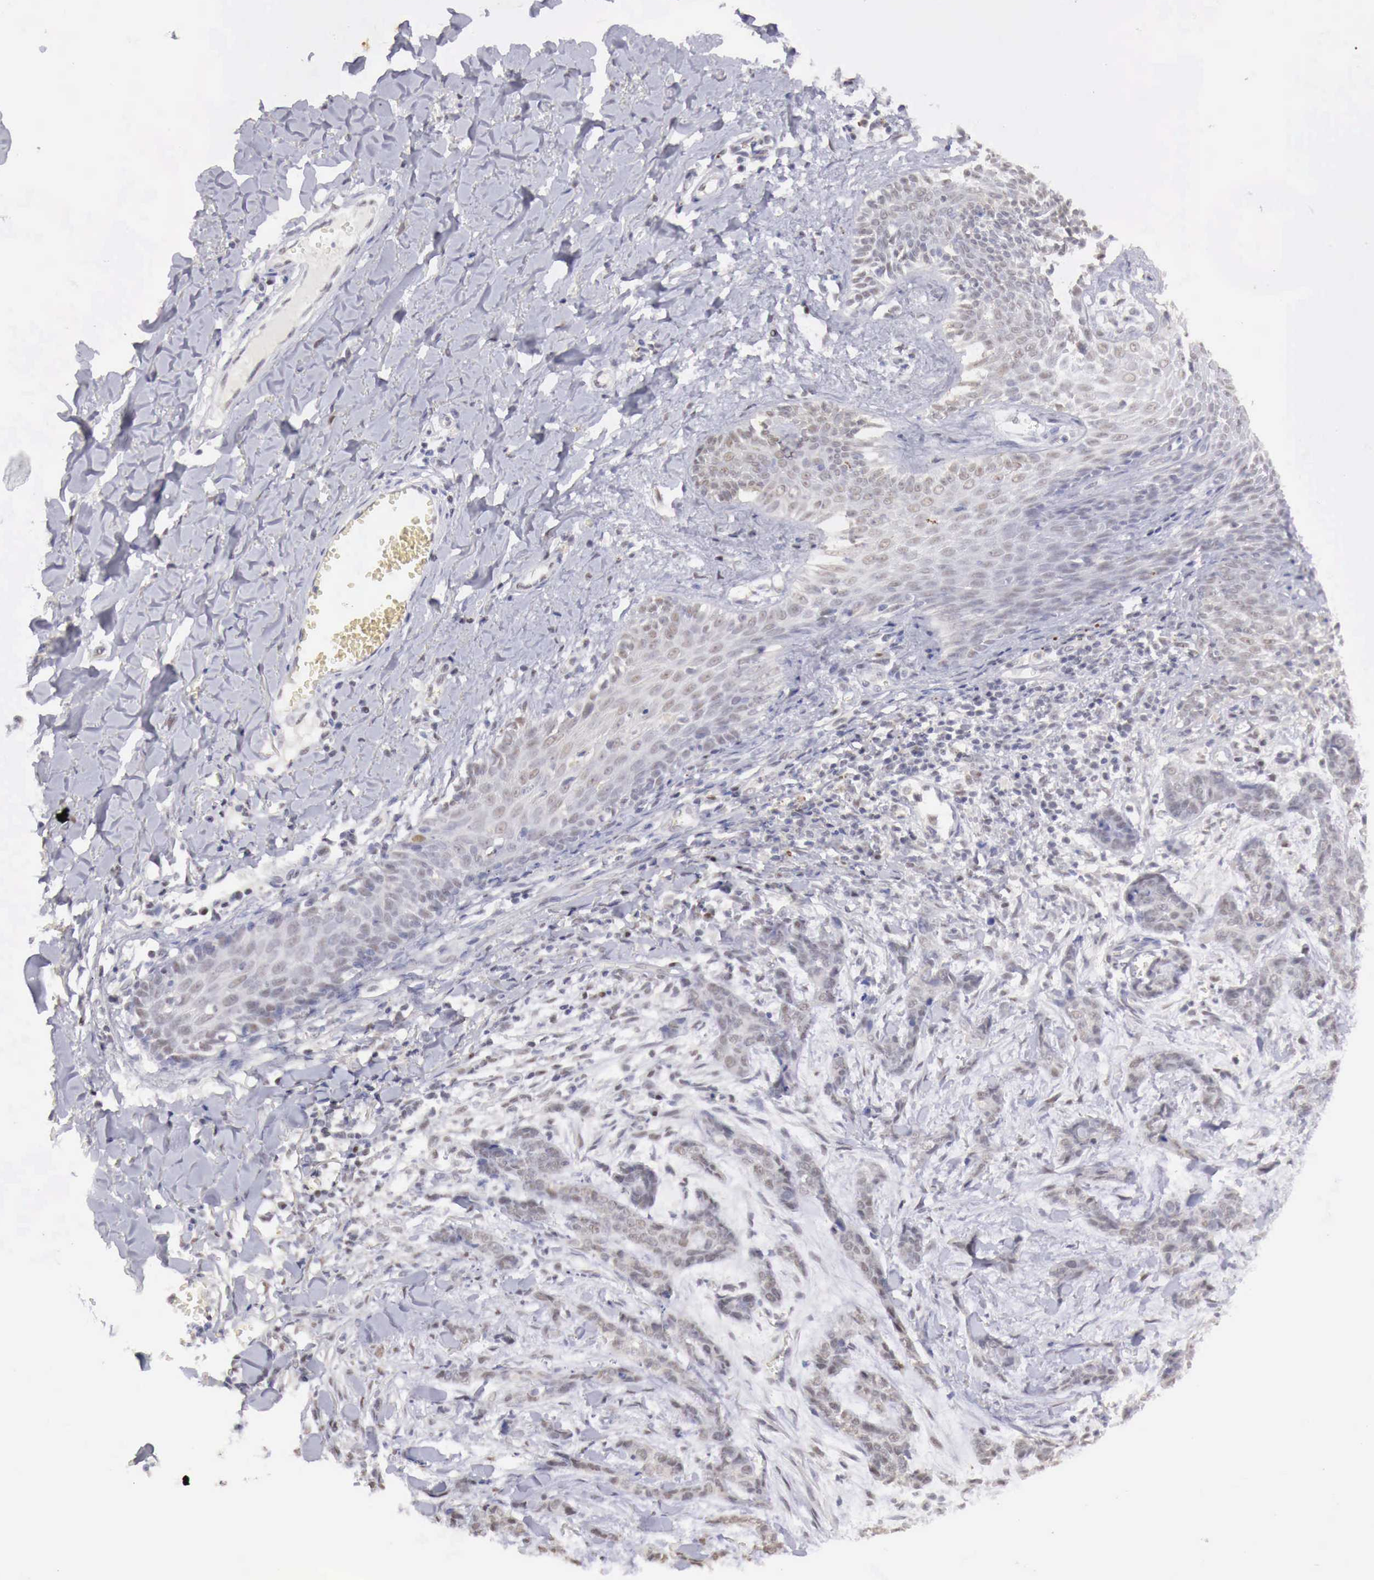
{"staining": {"intensity": "negative", "quantity": "none", "location": "none"}, "tissue": "skin cancer", "cell_type": "Tumor cells", "image_type": "cancer", "snomed": [{"axis": "morphology", "description": "Normal tissue, NOS"}, {"axis": "morphology", "description": "Basal cell carcinoma"}, {"axis": "topography", "description": "Skin"}], "caption": "Skin basal cell carcinoma stained for a protein using immunohistochemistry (IHC) displays no expression tumor cells.", "gene": "UBA1", "patient": {"sex": "female", "age": 65}}